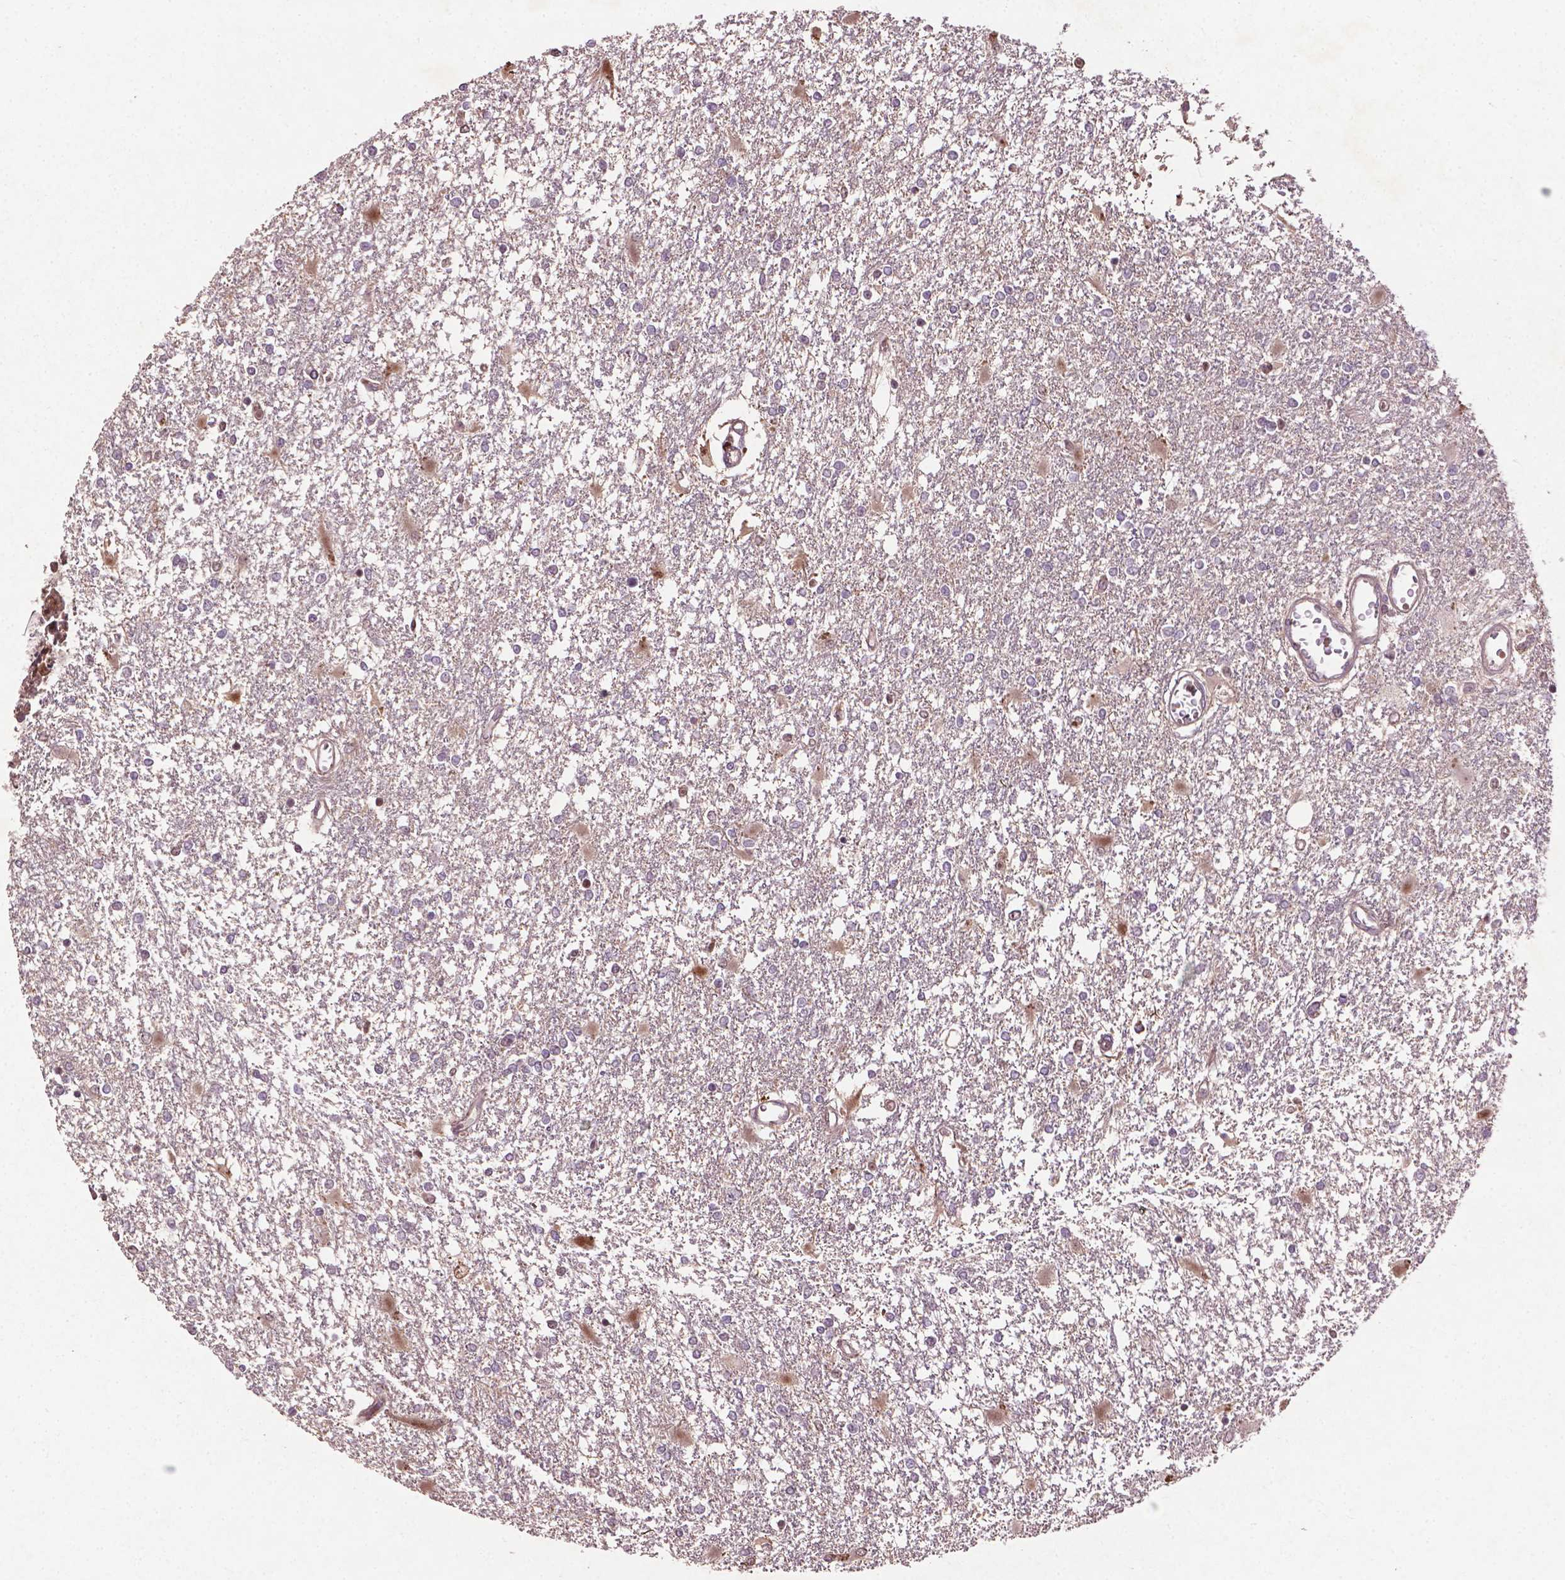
{"staining": {"intensity": "negative", "quantity": "none", "location": "none"}, "tissue": "glioma", "cell_type": "Tumor cells", "image_type": "cancer", "snomed": [{"axis": "morphology", "description": "Glioma, malignant, High grade"}, {"axis": "topography", "description": "Cerebral cortex"}], "caption": "This is a histopathology image of immunohistochemistry (IHC) staining of malignant glioma (high-grade), which shows no staining in tumor cells.", "gene": "B3GALNT2", "patient": {"sex": "male", "age": 79}}